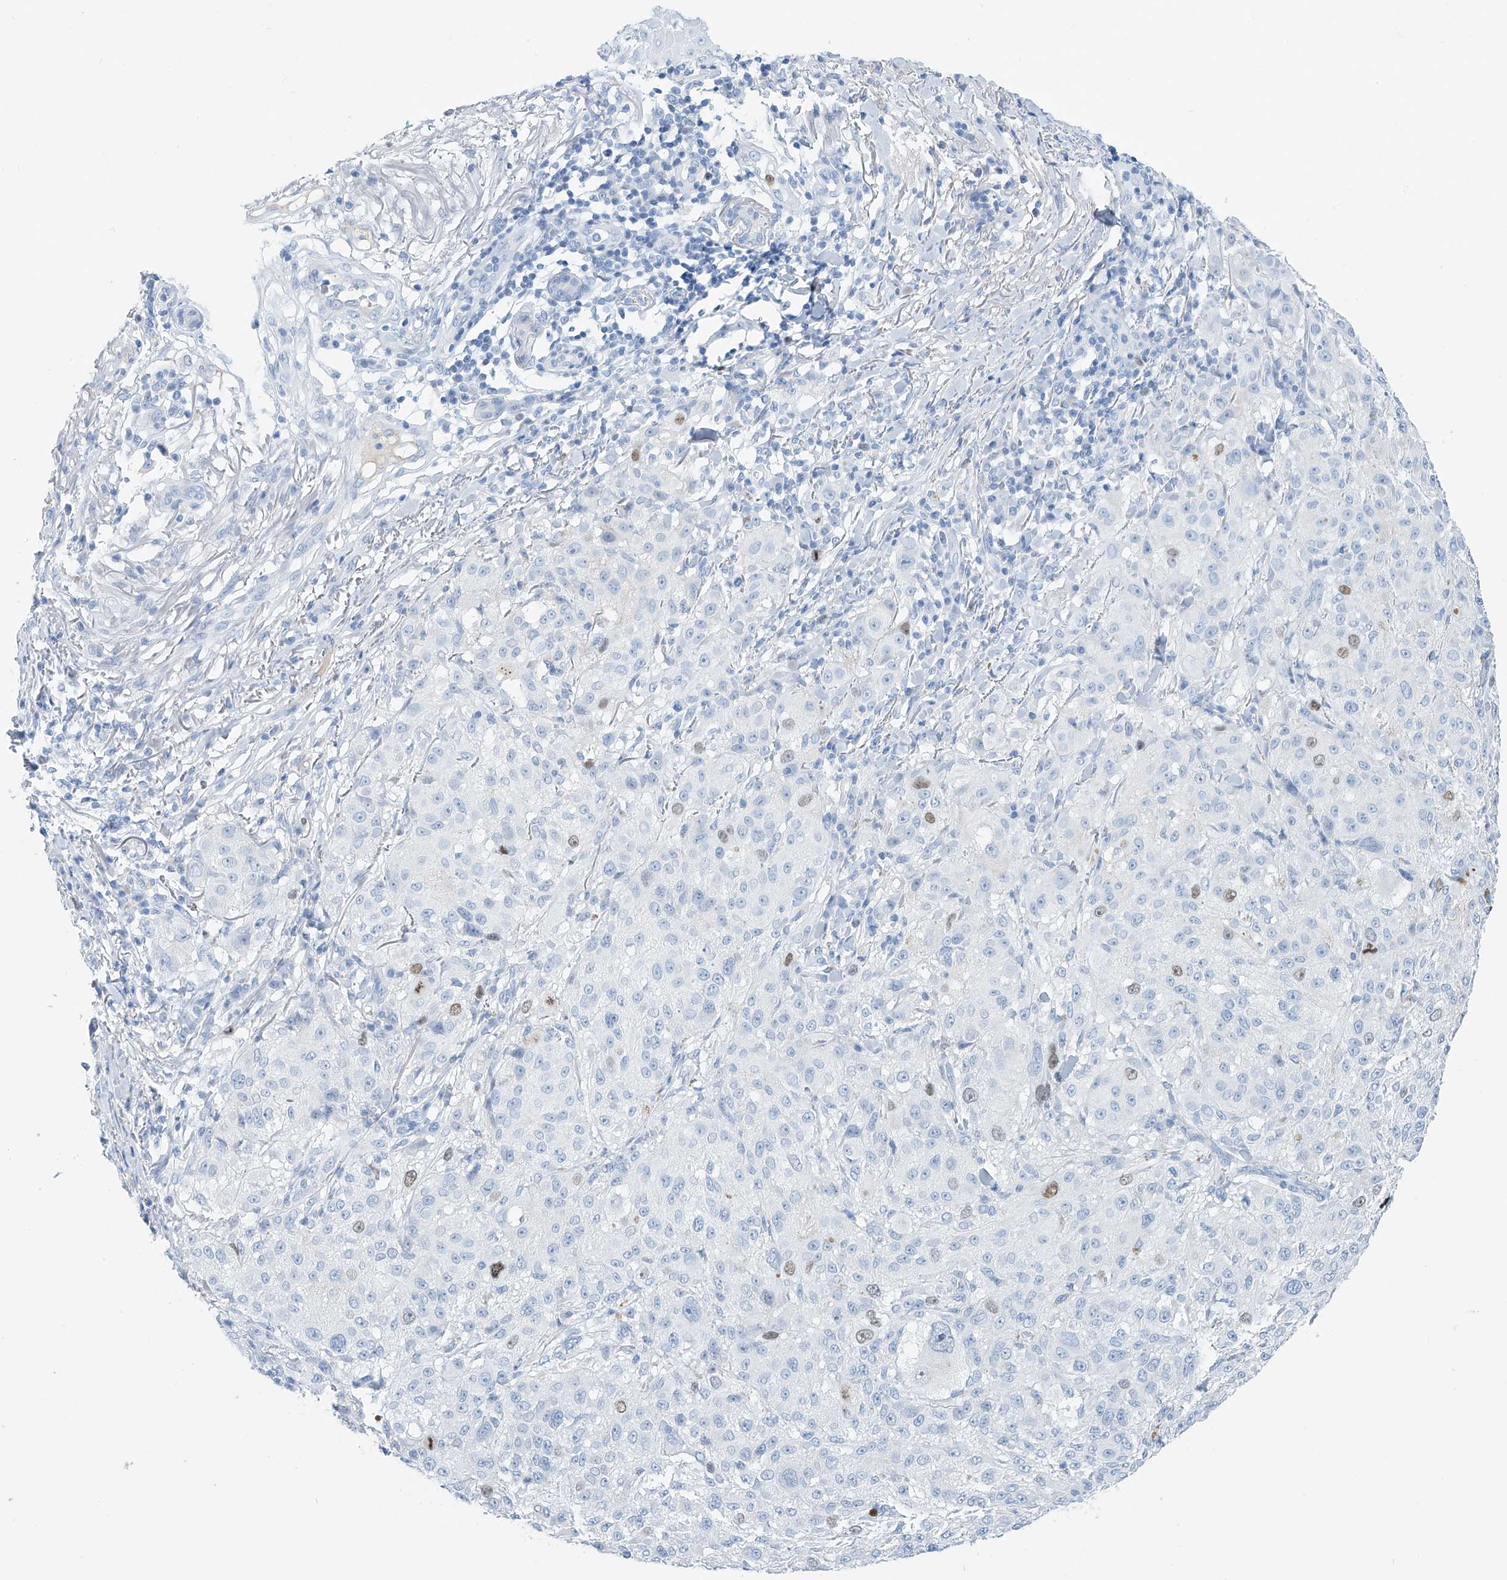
{"staining": {"intensity": "weak", "quantity": "<25%", "location": "nuclear"}, "tissue": "melanoma", "cell_type": "Tumor cells", "image_type": "cancer", "snomed": [{"axis": "morphology", "description": "Necrosis, NOS"}, {"axis": "morphology", "description": "Malignant melanoma, NOS"}, {"axis": "topography", "description": "Skin"}], "caption": "This histopathology image is of melanoma stained with IHC to label a protein in brown with the nuclei are counter-stained blue. There is no positivity in tumor cells.", "gene": "SGO2", "patient": {"sex": "female", "age": 87}}